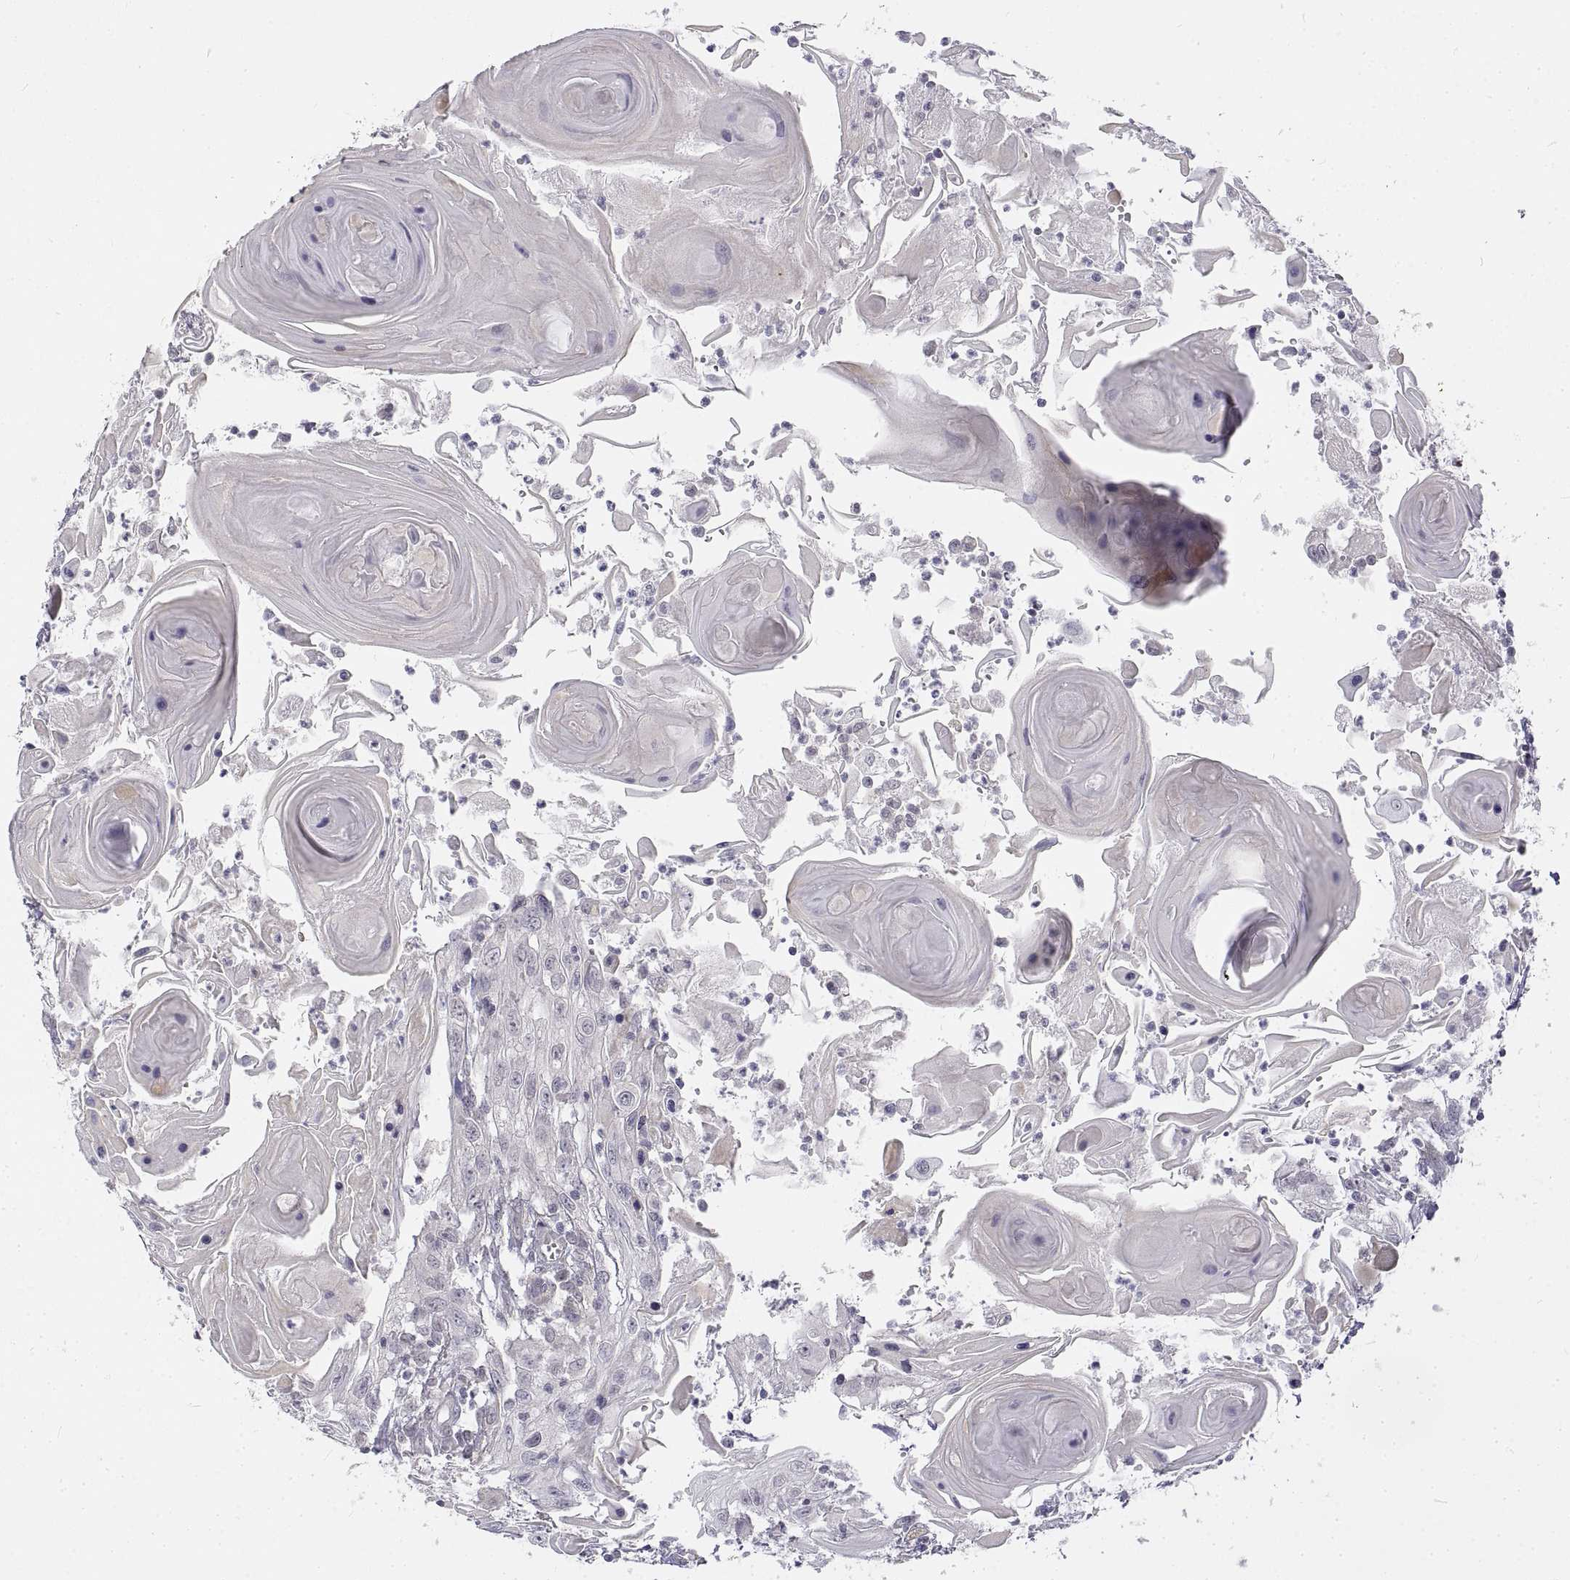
{"staining": {"intensity": "negative", "quantity": "none", "location": "none"}, "tissue": "head and neck cancer", "cell_type": "Tumor cells", "image_type": "cancer", "snomed": [{"axis": "morphology", "description": "Squamous cell carcinoma, NOS"}, {"axis": "topography", "description": "Head-Neck"}], "caption": "IHC histopathology image of neoplastic tissue: head and neck cancer (squamous cell carcinoma) stained with DAB demonstrates no significant protein expression in tumor cells.", "gene": "ANO2", "patient": {"sex": "female", "age": 80}}